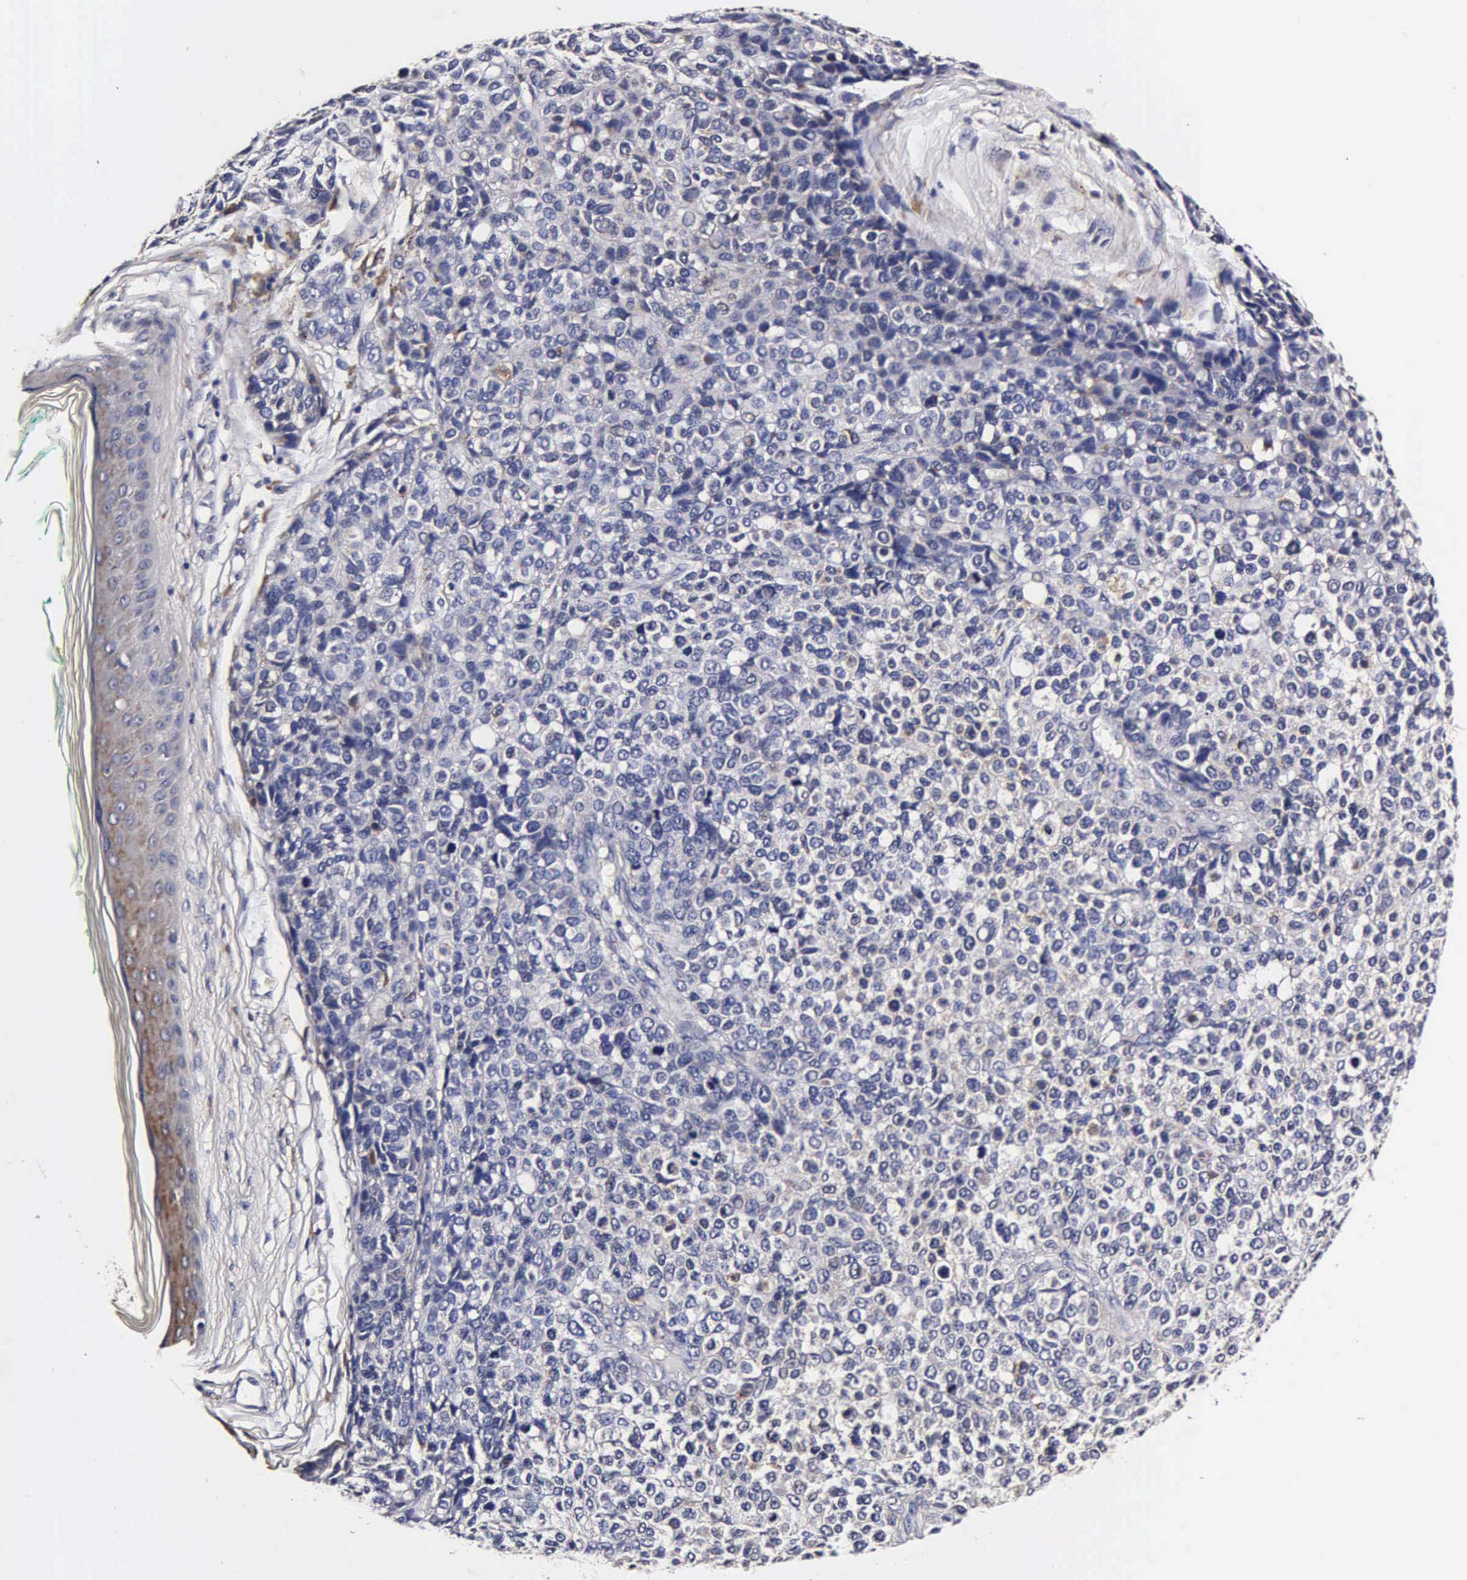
{"staining": {"intensity": "negative", "quantity": "none", "location": "none"}, "tissue": "melanoma", "cell_type": "Tumor cells", "image_type": "cancer", "snomed": [{"axis": "morphology", "description": "Malignant melanoma, NOS"}, {"axis": "topography", "description": "Skin"}], "caption": "Immunohistochemical staining of melanoma reveals no significant staining in tumor cells. The staining is performed using DAB brown chromogen with nuclei counter-stained in using hematoxylin.", "gene": "CST3", "patient": {"sex": "female", "age": 85}}